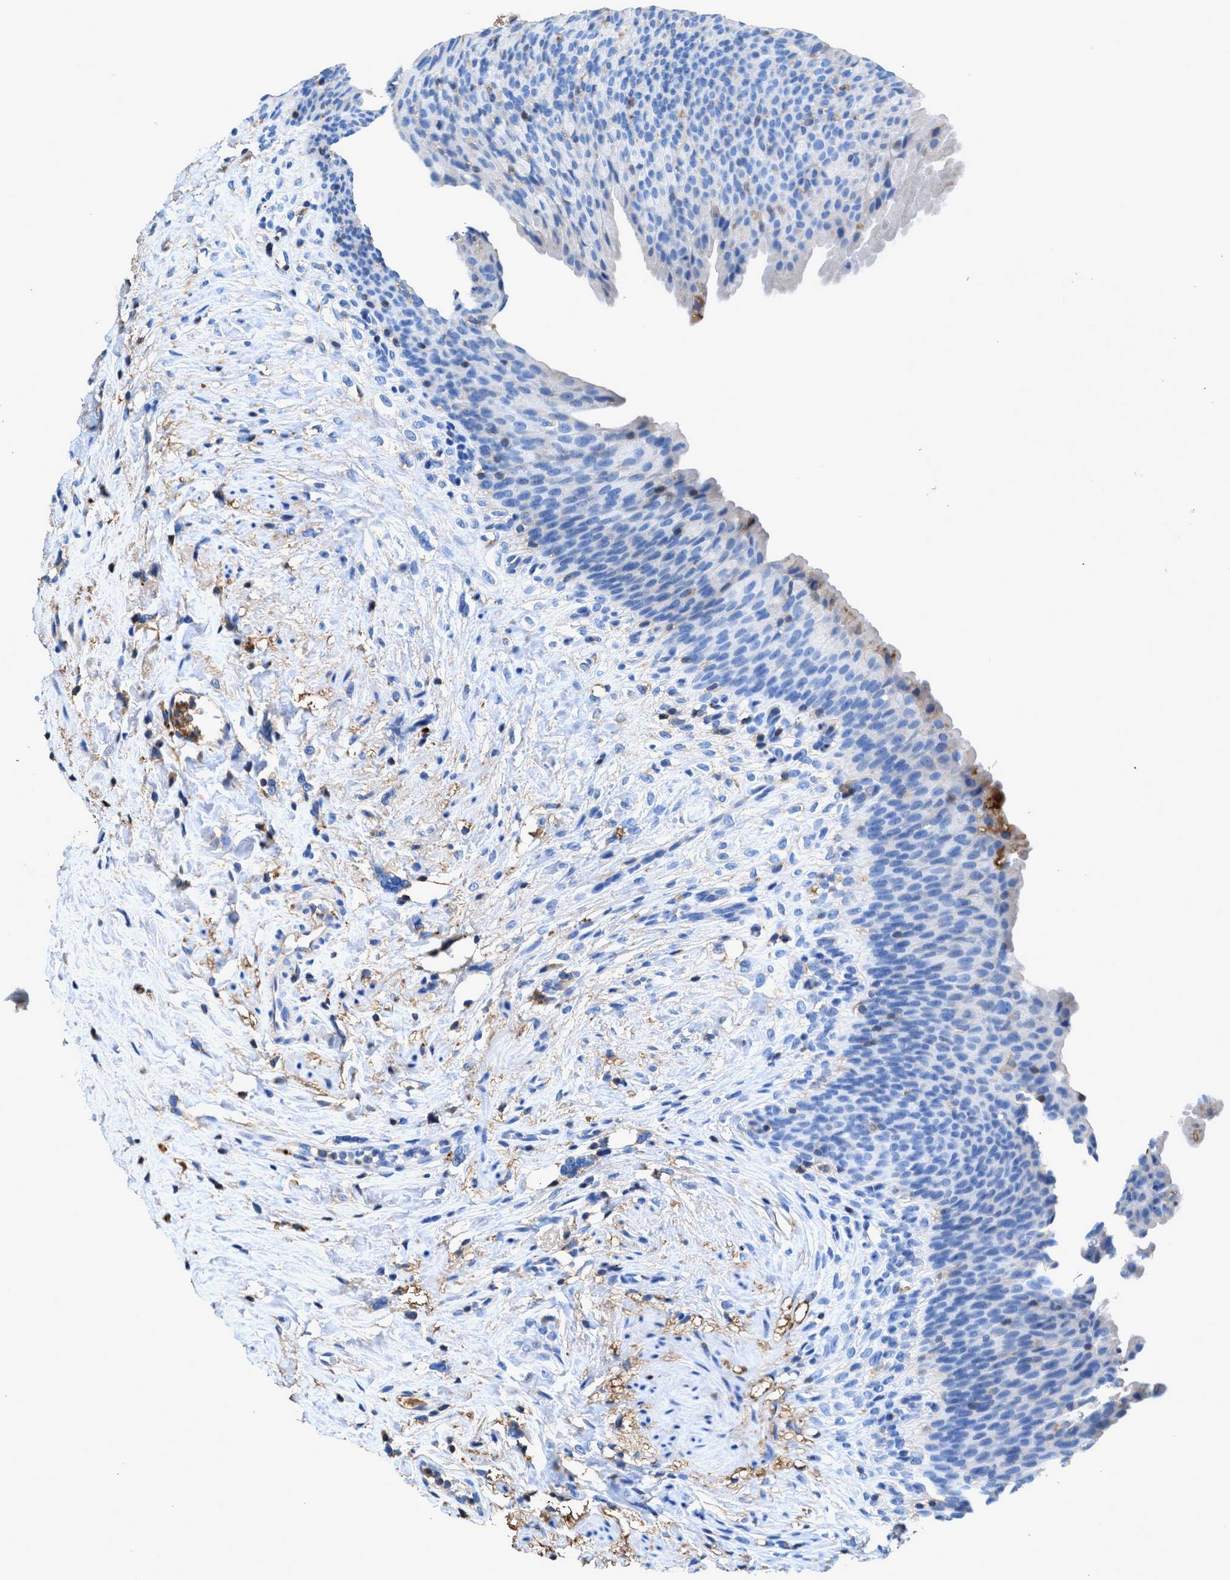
{"staining": {"intensity": "negative", "quantity": "none", "location": "none"}, "tissue": "urinary bladder", "cell_type": "Urothelial cells", "image_type": "normal", "snomed": [{"axis": "morphology", "description": "Normal tissue, NOS"}, {"axis": "topography", "description": "Urinary bladder"}], "caption": "Urinary bladder stained for a protein using IHC displays no staining urothelial cells.", "gene": "KCNQ4", "patient": {"sex": "female", "age": 79}}